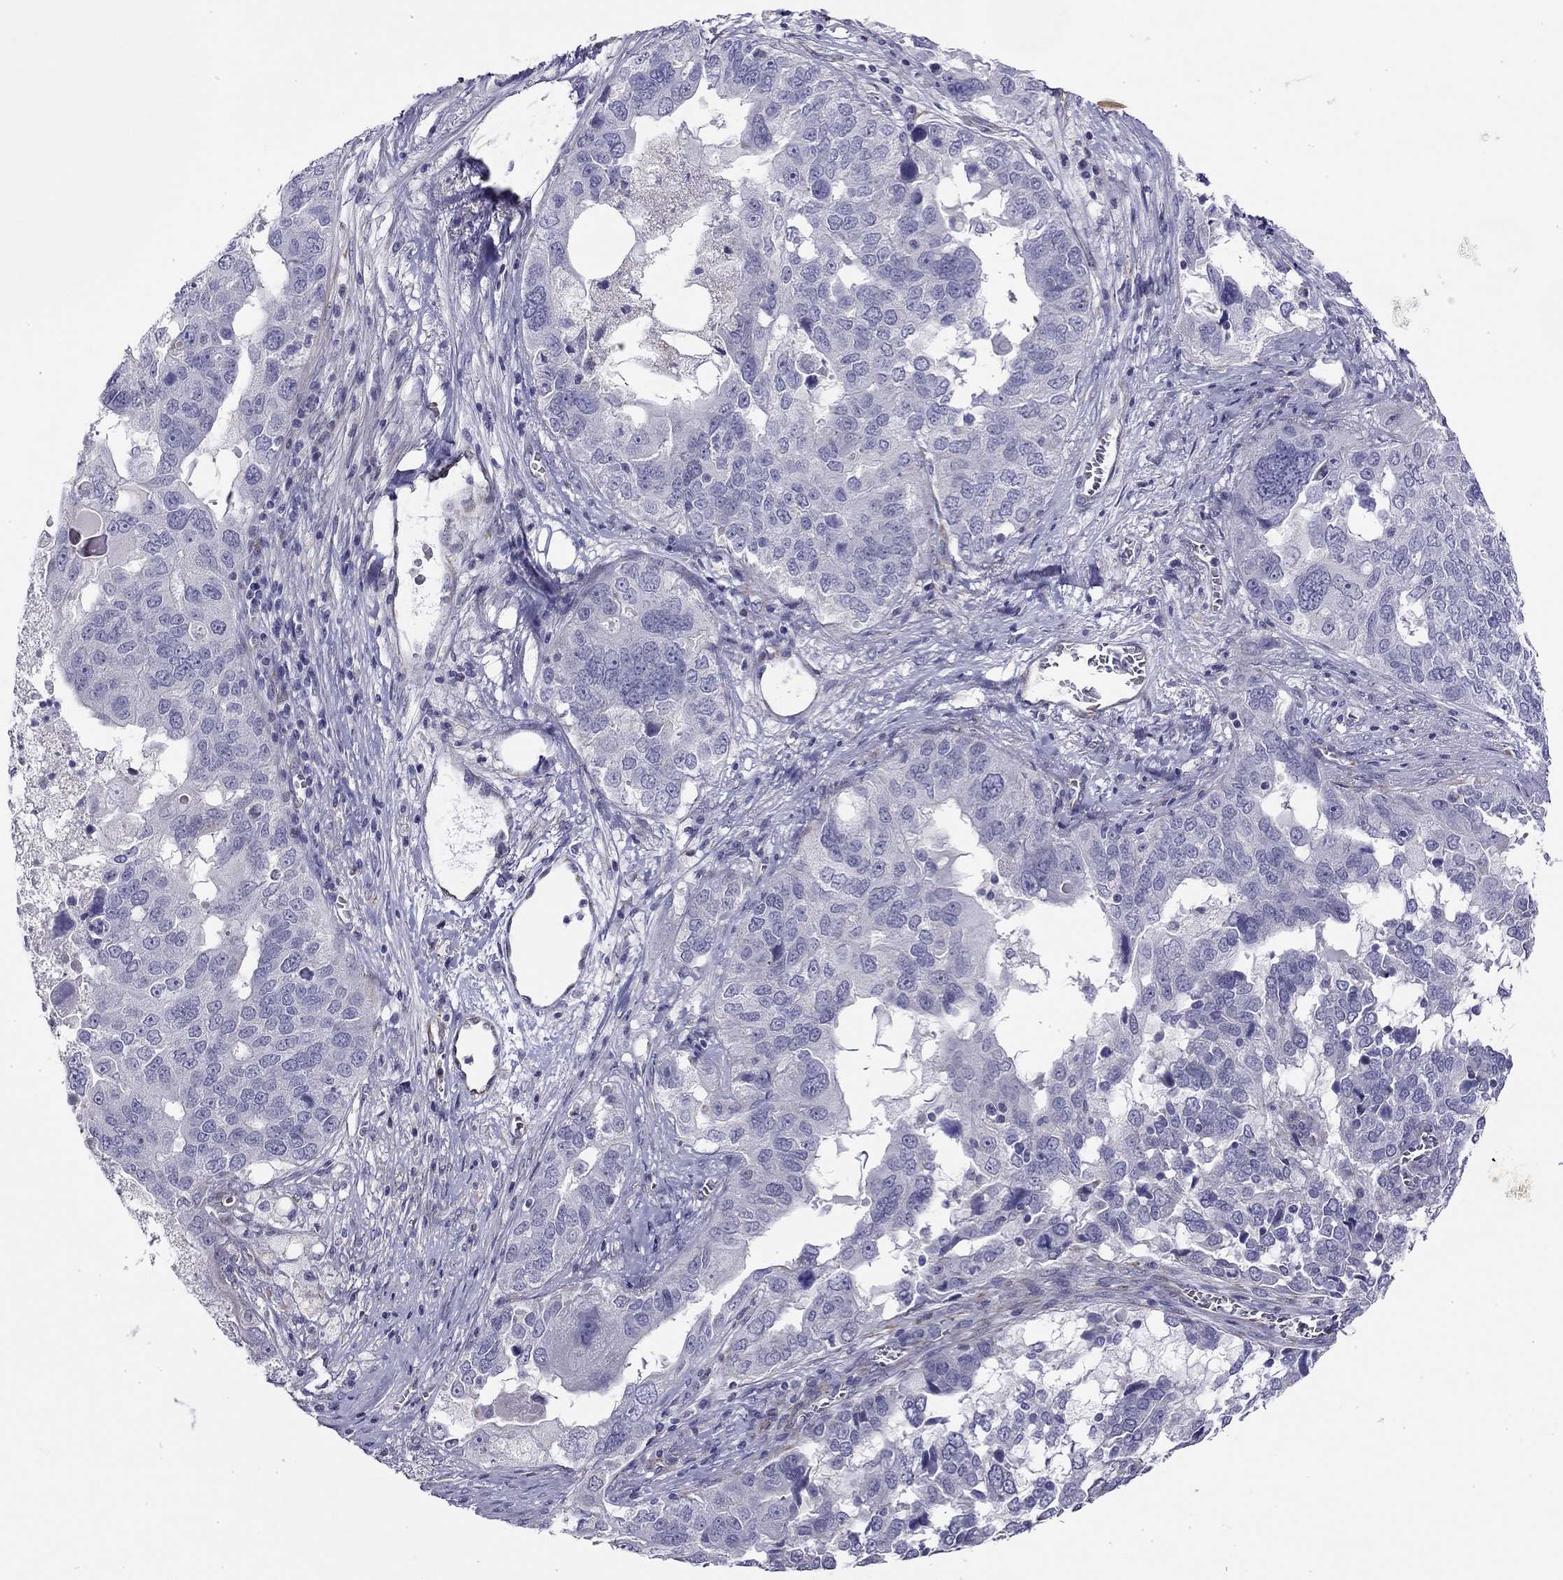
{"staining": {"intensity": "negative", "quantity": "none", "location": "none"}, "tissue": "ovarian cancer", "cell_type": "Tumor cells", "image_type": "cancer", "snomed": [{"axis": "morphology", "description": "Carcinoma, endometroid"}, {"axis": "topography", "description": "Soft tissue"}, {"axis": "topography", "description": "Ovary"}], "caption": "Image shows no significant protein positivity in tumor cells of ovarian endometroid carcinoma.", "gene": "RTL1", "patient": {"sex": "female", "age": 52}}